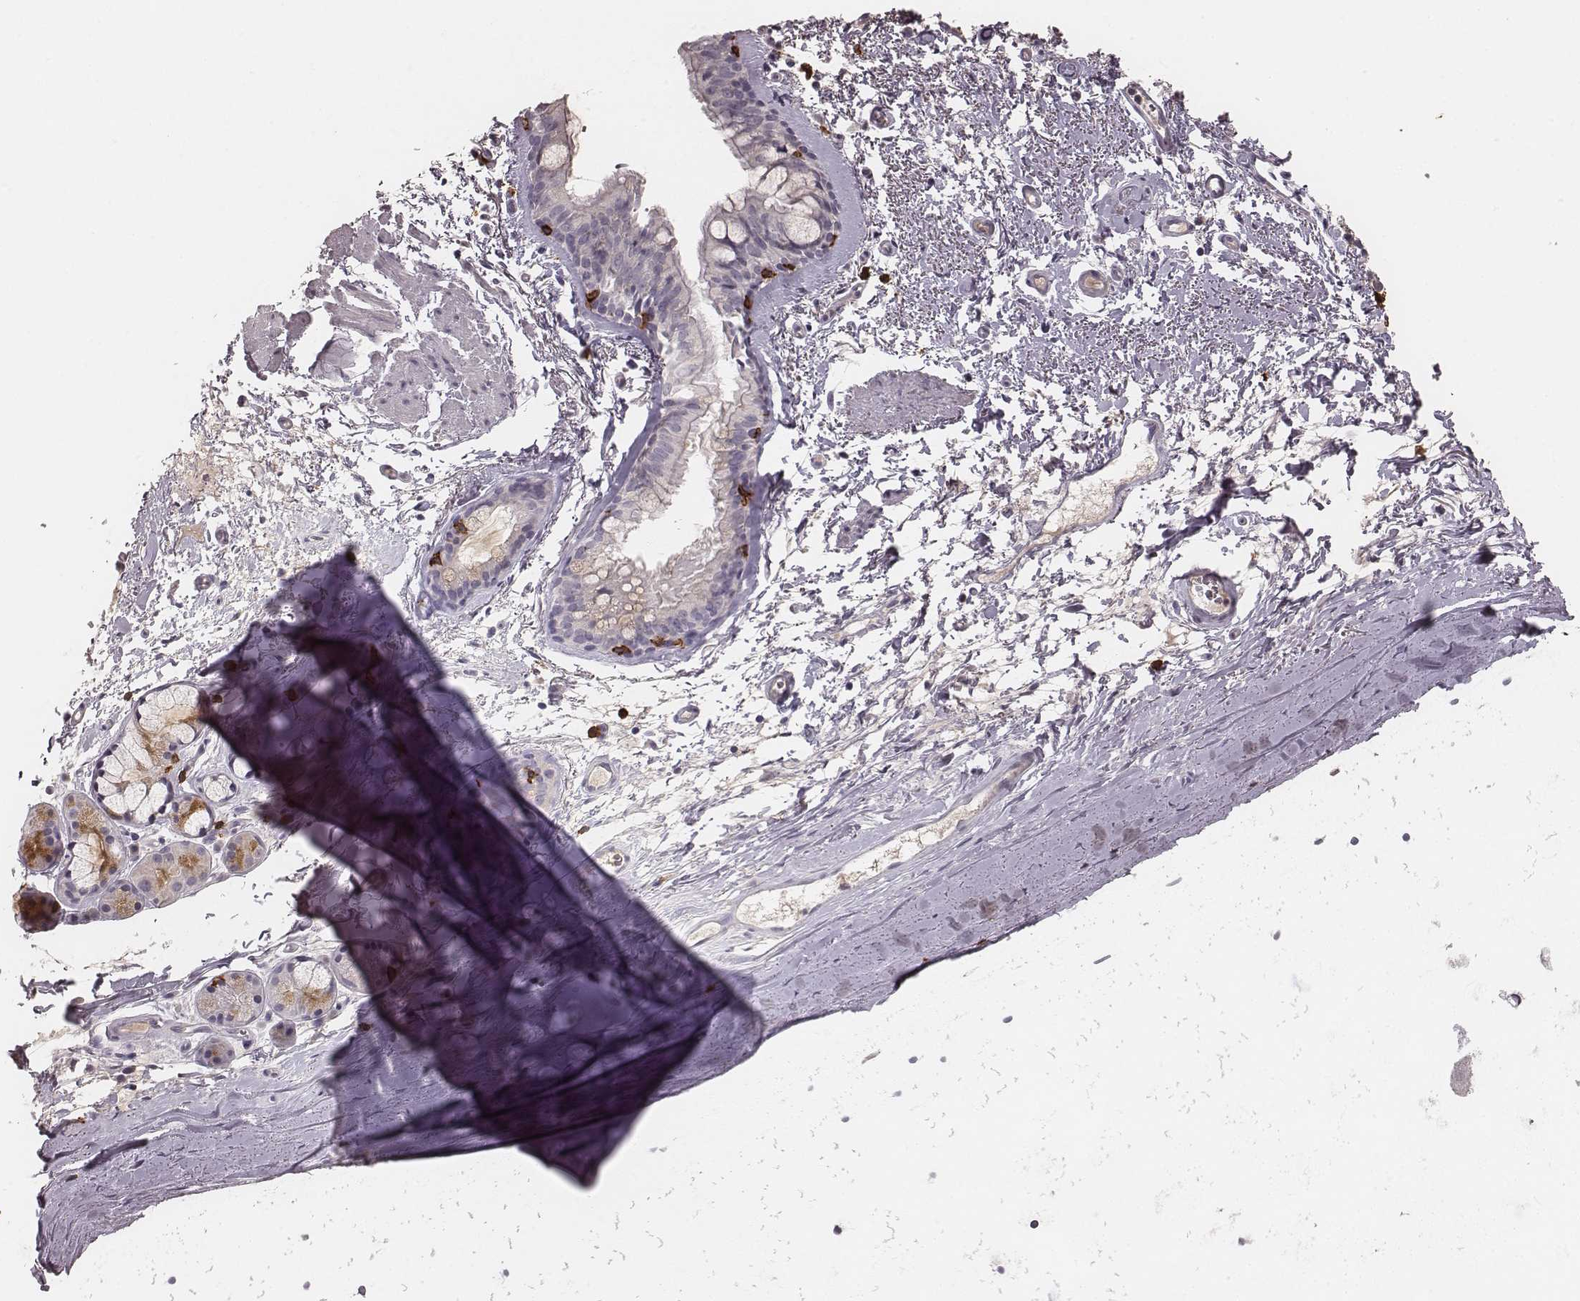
{"staining": {"intensity": "negative", "quantity": "none", "location": "none"}, "tissue": "bronchus", "cell_type": "Respiratory epithelial cells", "image_type": "normal", "snomed": [{"axis": "morphology", "description": "Normal tissue, NOS"}, {"axis": "topography", "description": "Bronchus"}], "caption": "IHC image of benign bronchus: bronchus stained with DAB reveals no significant protein positivity in respiratory epithelial cells. (Immunohistochemistry (ihc), brightfield microscopy, high magnification).", "gene": "CD8A", "patient": {"sex": "female", "age": 64}}